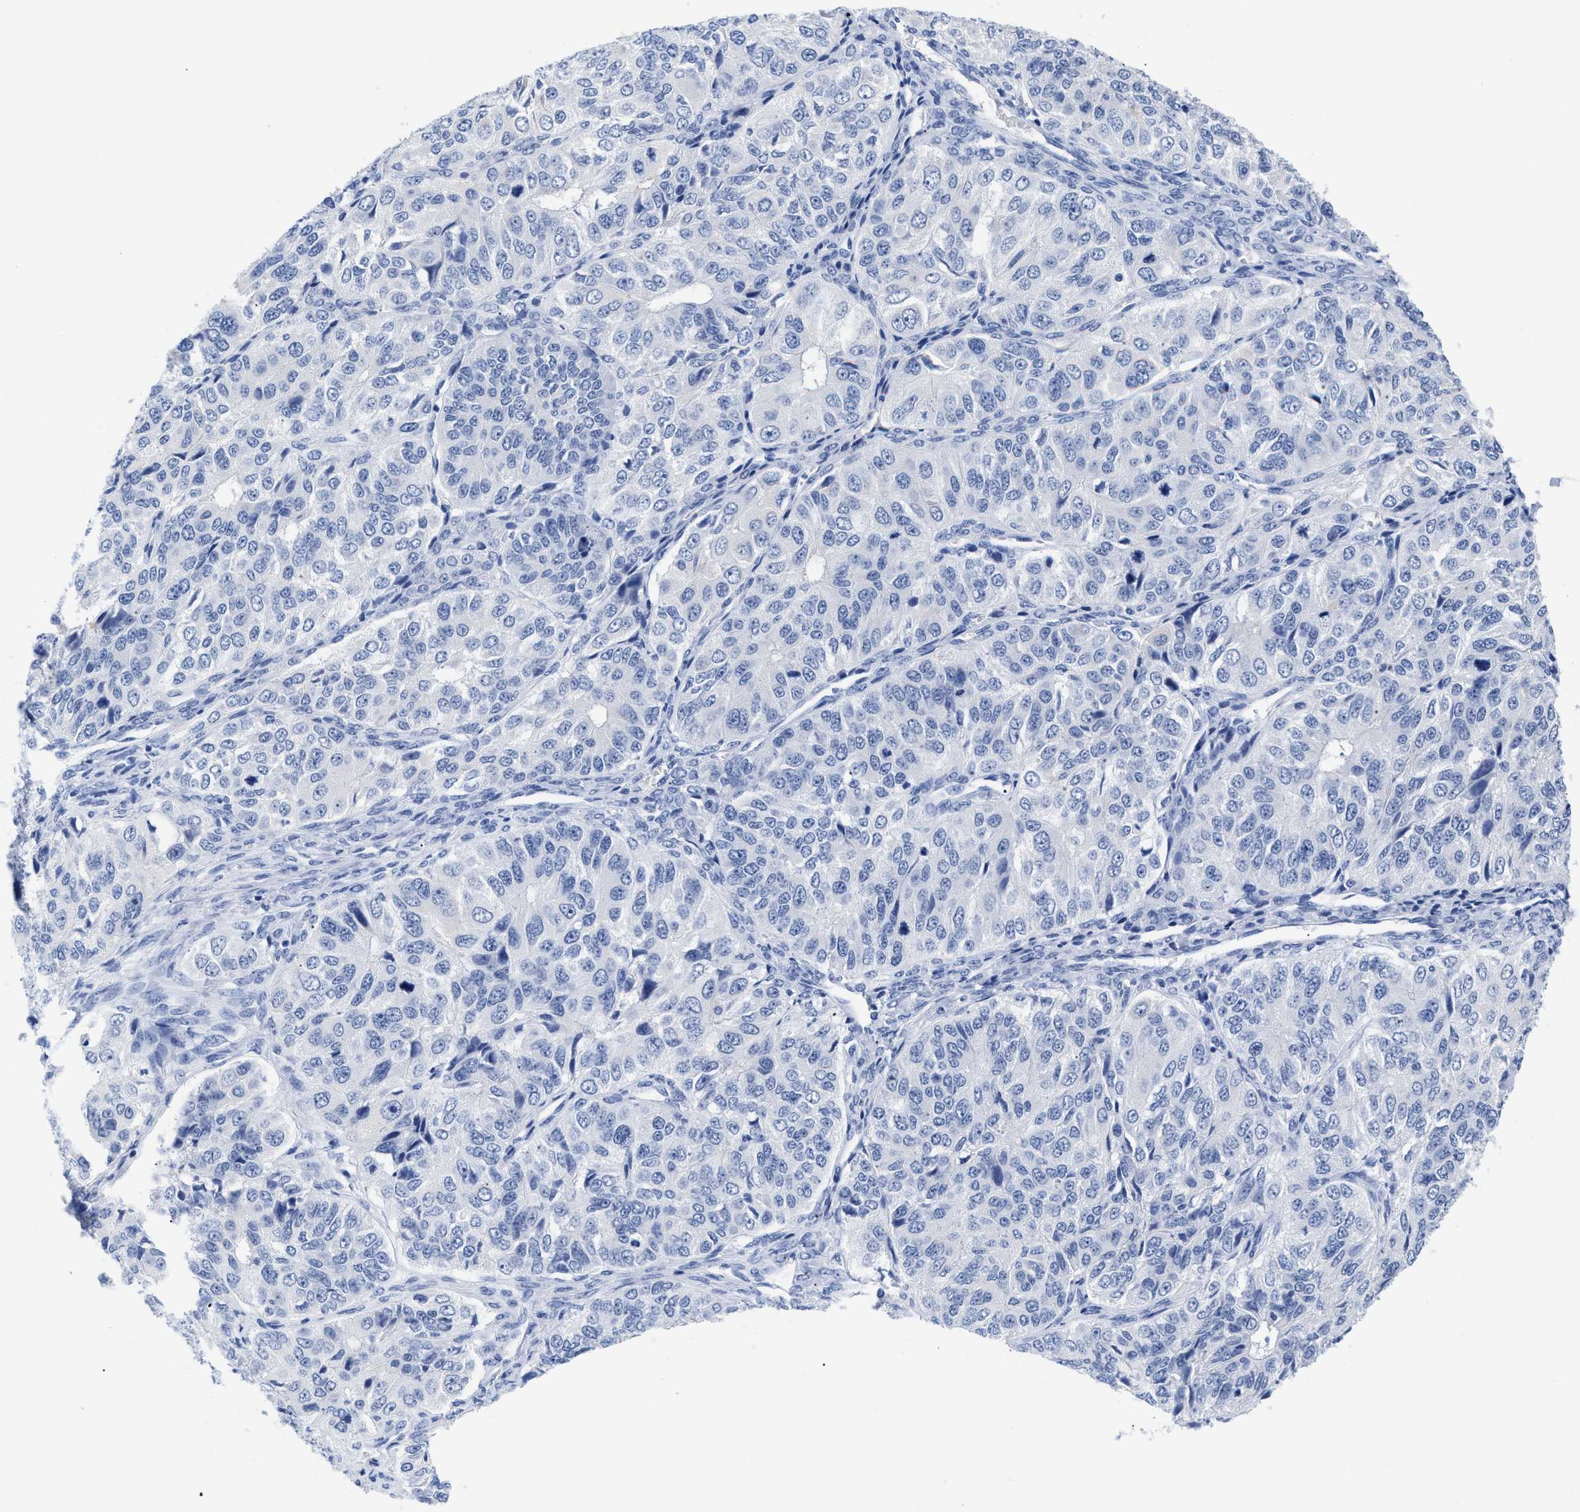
{"staining": {"intensity": "strong", "quantity": "<25%", "location": "cytoplasmic/membranous"}, "tissue": "ovarian cancer", "cell_type": "Tumor cells", "image_type": "cancer", "snomed": [{"axis": "morphology", "description": "Carcinoma, endometroid"}, {"axis": "topography", "description": "Ovary"}], "caption": "Brown immunohistochemical staining in ovarian cancer displays strong cytoplasmic/membranous expression in approximately <25% of tumor cells. The staining is performed using DAB brown chromogen to label protein expression. The nuclei are counter-stained blue using hematoxylin.", "gene": "DUSP26", "patient": {"sex": "female", "age": 51}}